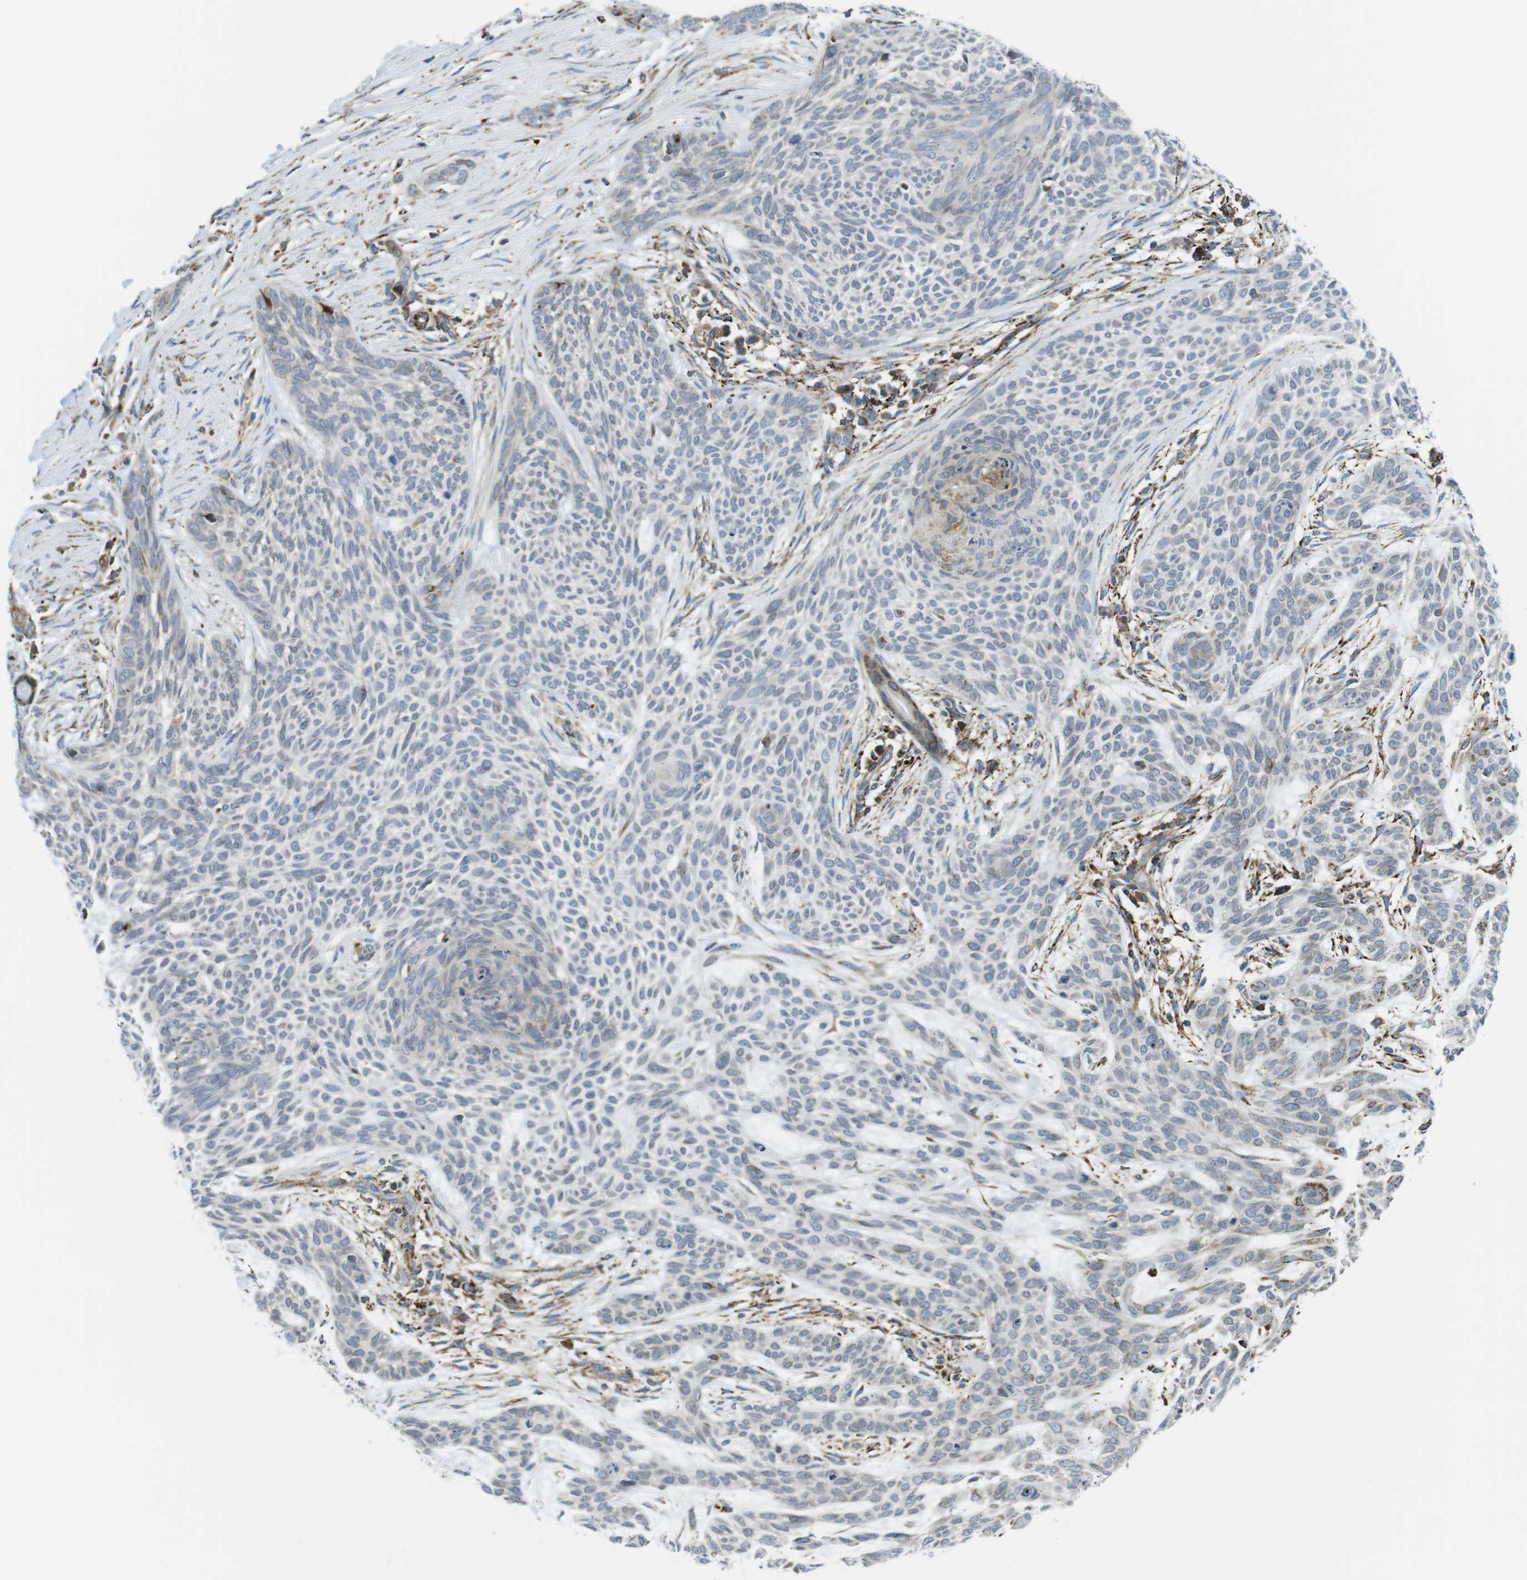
{"staining": {"intensity": "negative", "quantity": "none", "location": "none"}, "tissue": "skin cancer", "cell_type": "Tumor cells", "image_type": "cancer", "snomed": [{"axis": "morphology", "description": "Basal cell carcinoma"}, {"axis": "topography", "description": "Skin"}], "caption": "Immunohistochemistry (IHC) micrograph of neoplastic tissue: human skin cancer stained with DAB shows no significant protein positivity in tumor cells.", "gene": "KCNE3", "patient": {"sex": "female", "age": 59}}